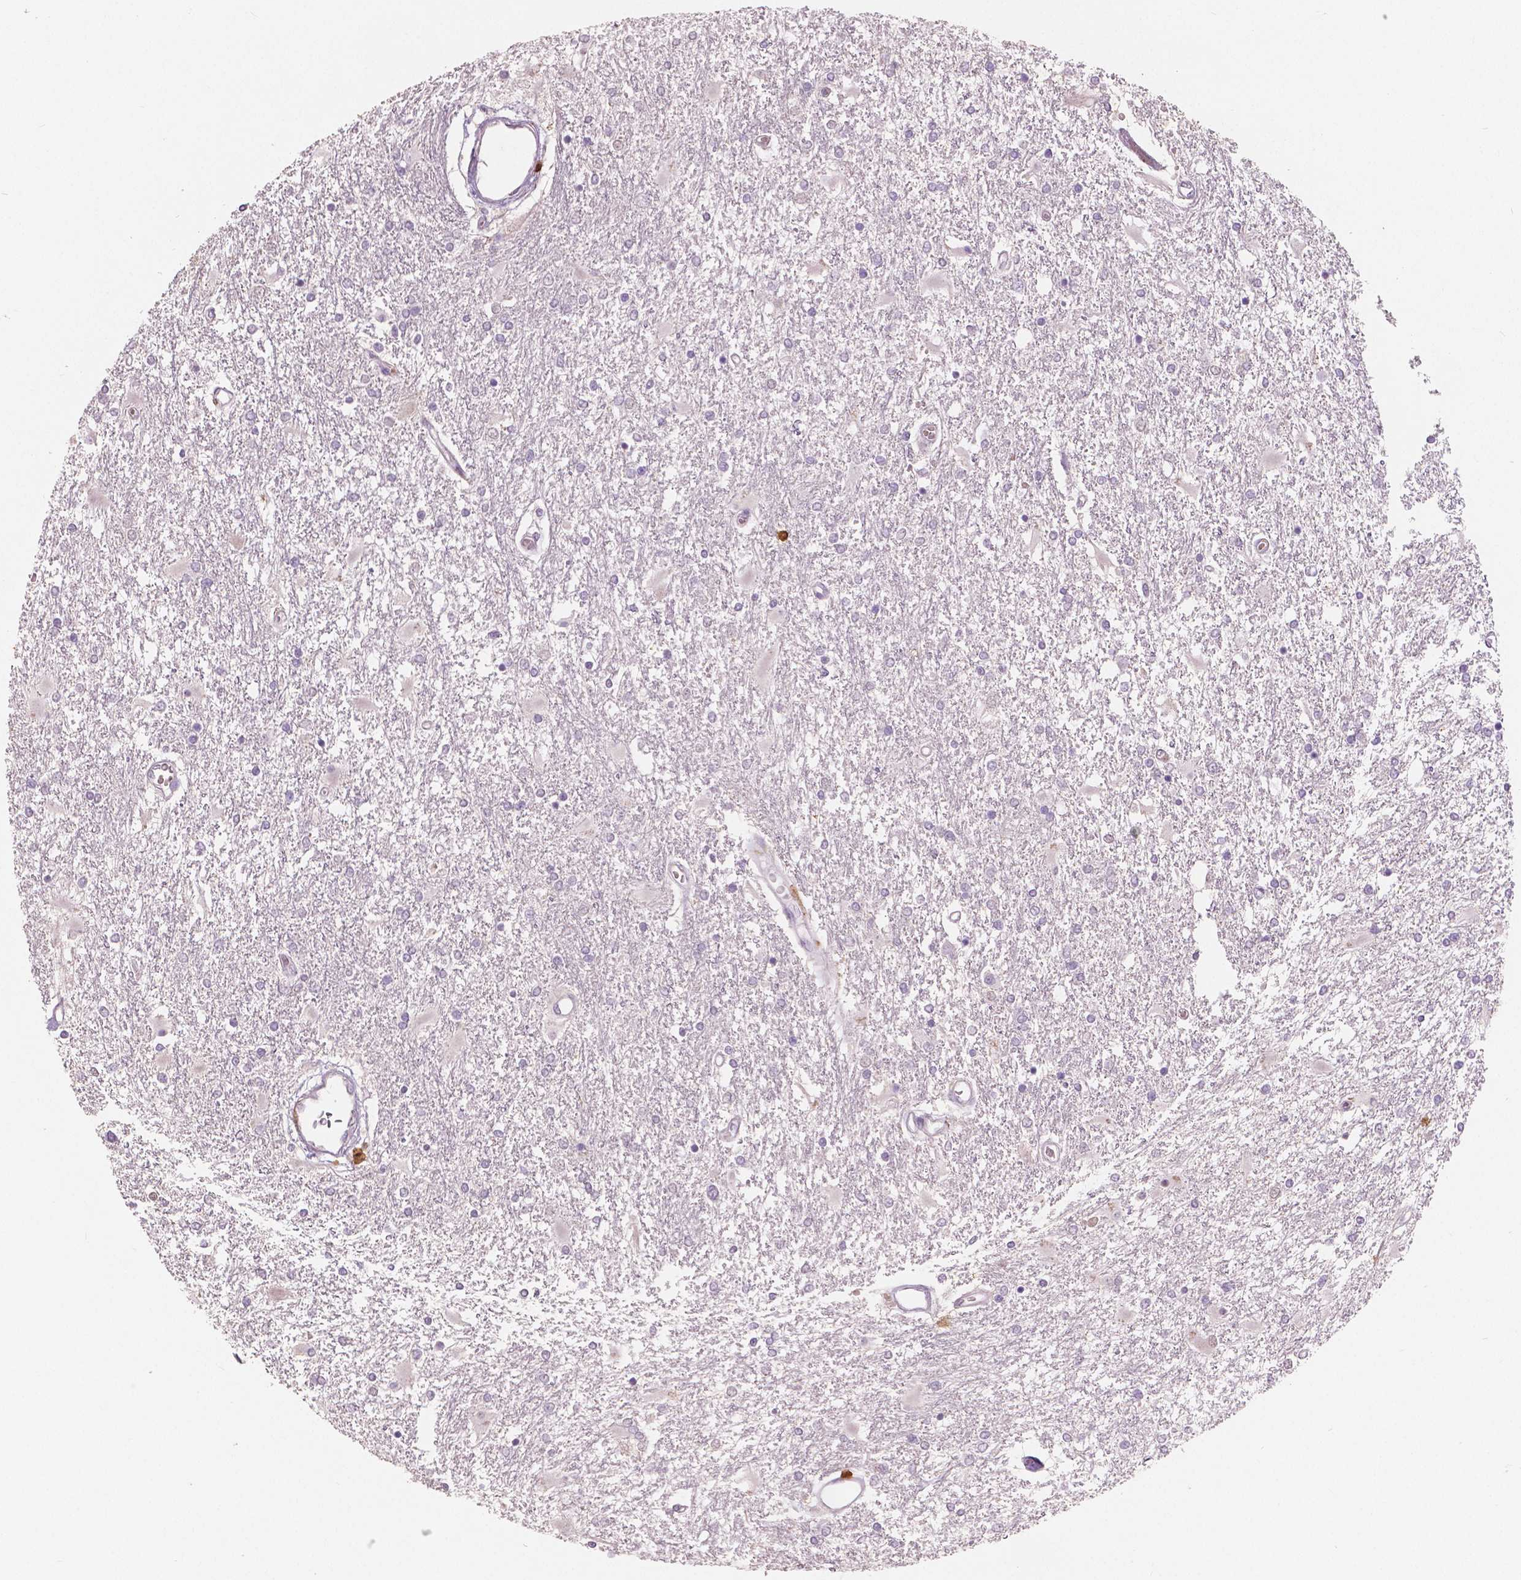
{"staining": {"intensity": "negative", "quantity": "none", "location": "none"}, "tissue": "glioma", "cell_type": "Tumor cells", "image_type": "cancer", "snomed": [{"axis": "morphology", "description": "Glioma, malignant, High grade"}, {"axis": "topography", "description": "Cerebral cortex"}], "caption": "Image shows no significant protein expression in tumor cells of glioma.", "gene": "S100A4", "patient": {"sex": "male", "age": 79}}